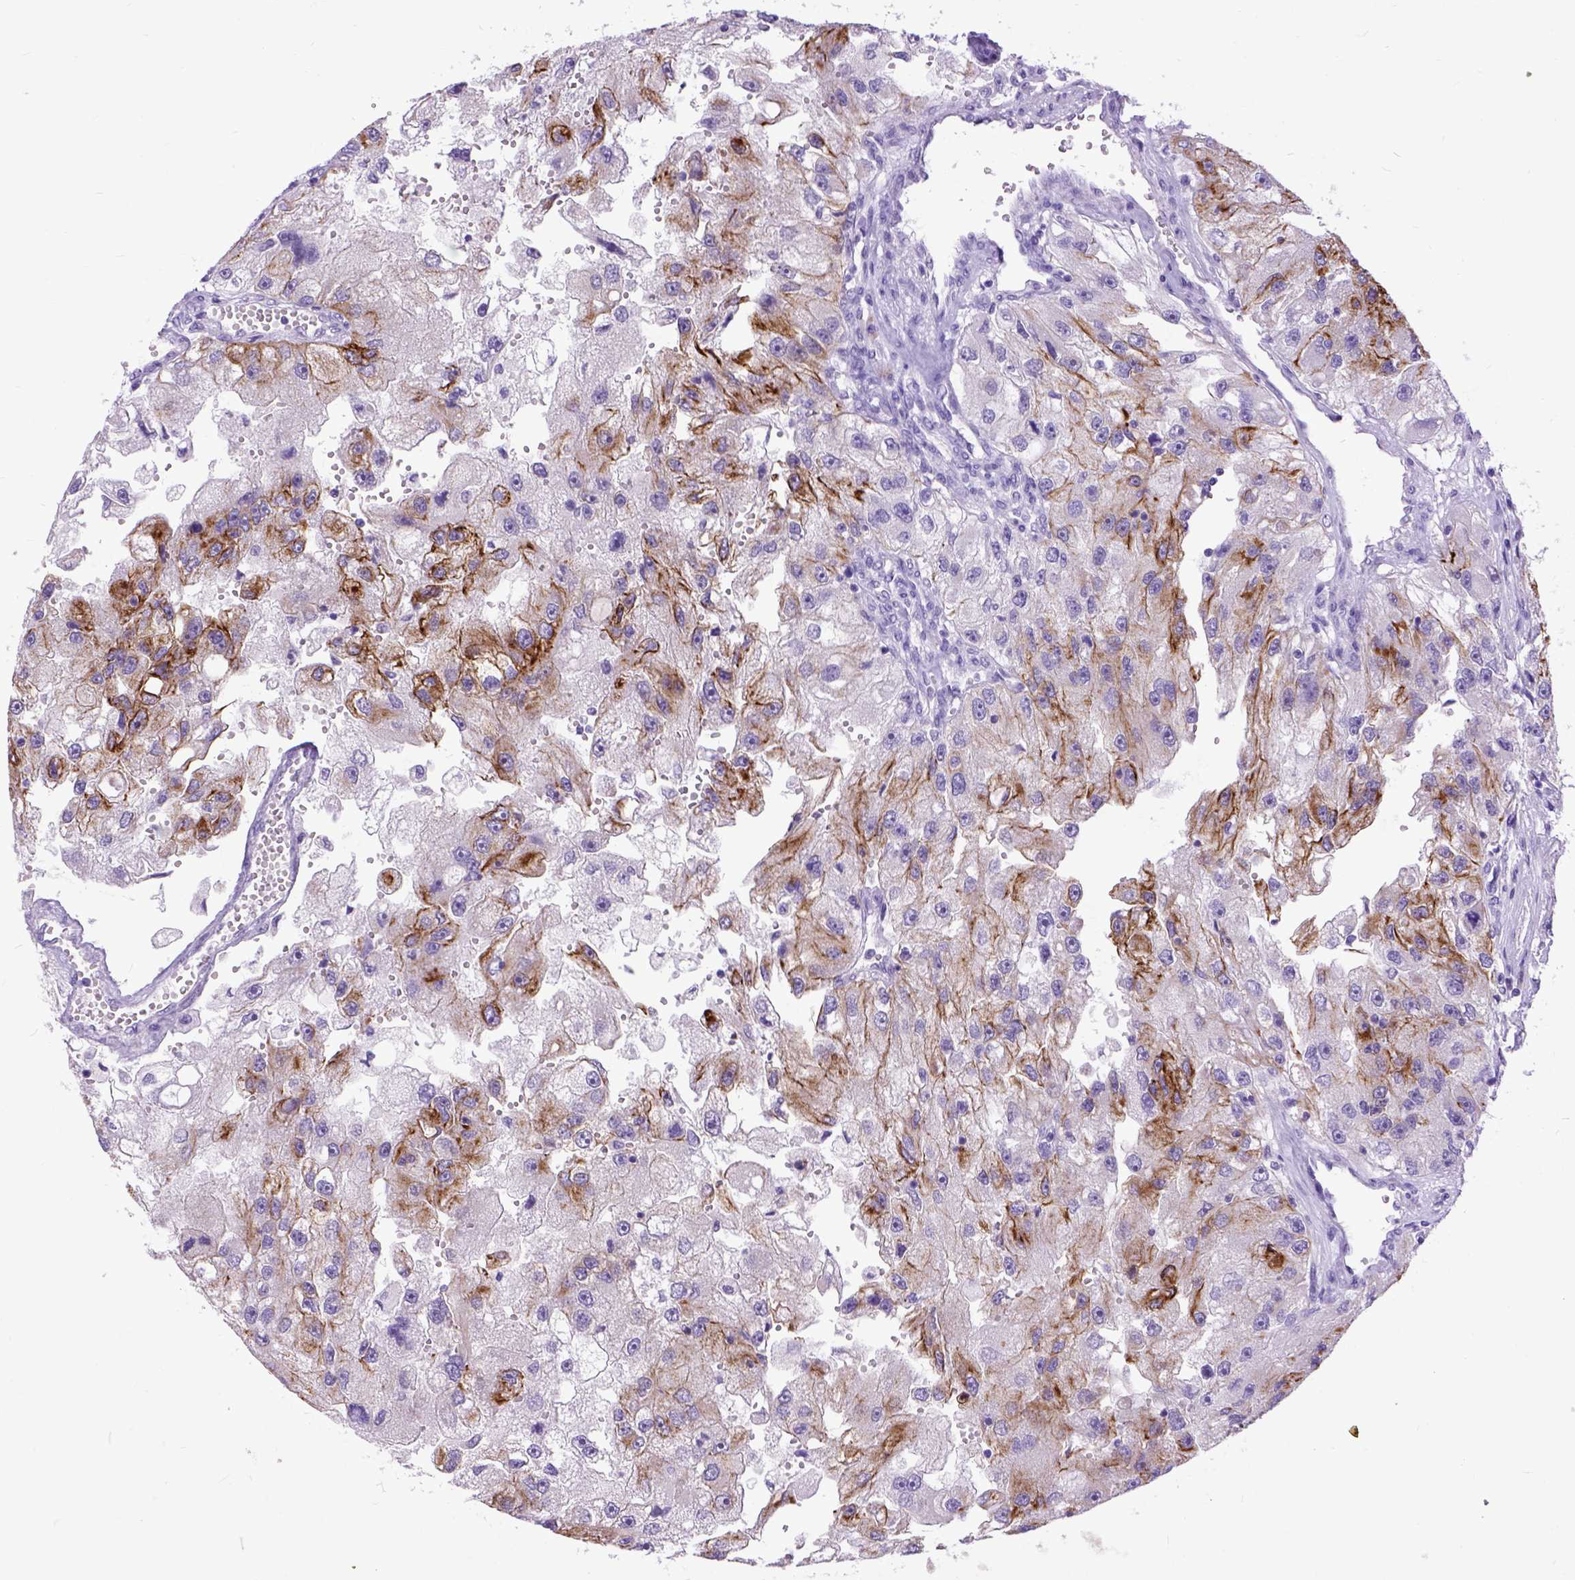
{"staining": {"intensity": "strong", "quantity": "25%-75%", "location": "cytoplasmic/membranous"}, "tissue": "renal cancer", "cell_type": "Tumor cells", "image_type": "cancer", "snomed": [{"axis": "morphology", "description": "Adenocarcinoma, NOS"}, {"axis": "topography", "description": "Kidney"}], "caption": "Renal adenocarcinoma stained for a protein (brown) shows strong cytoplasmic/membranous positive staining in approximately 25%-75% of tumor cells.", "gene": "RAB25", "patient": {"sex": "male", "age": 63}}